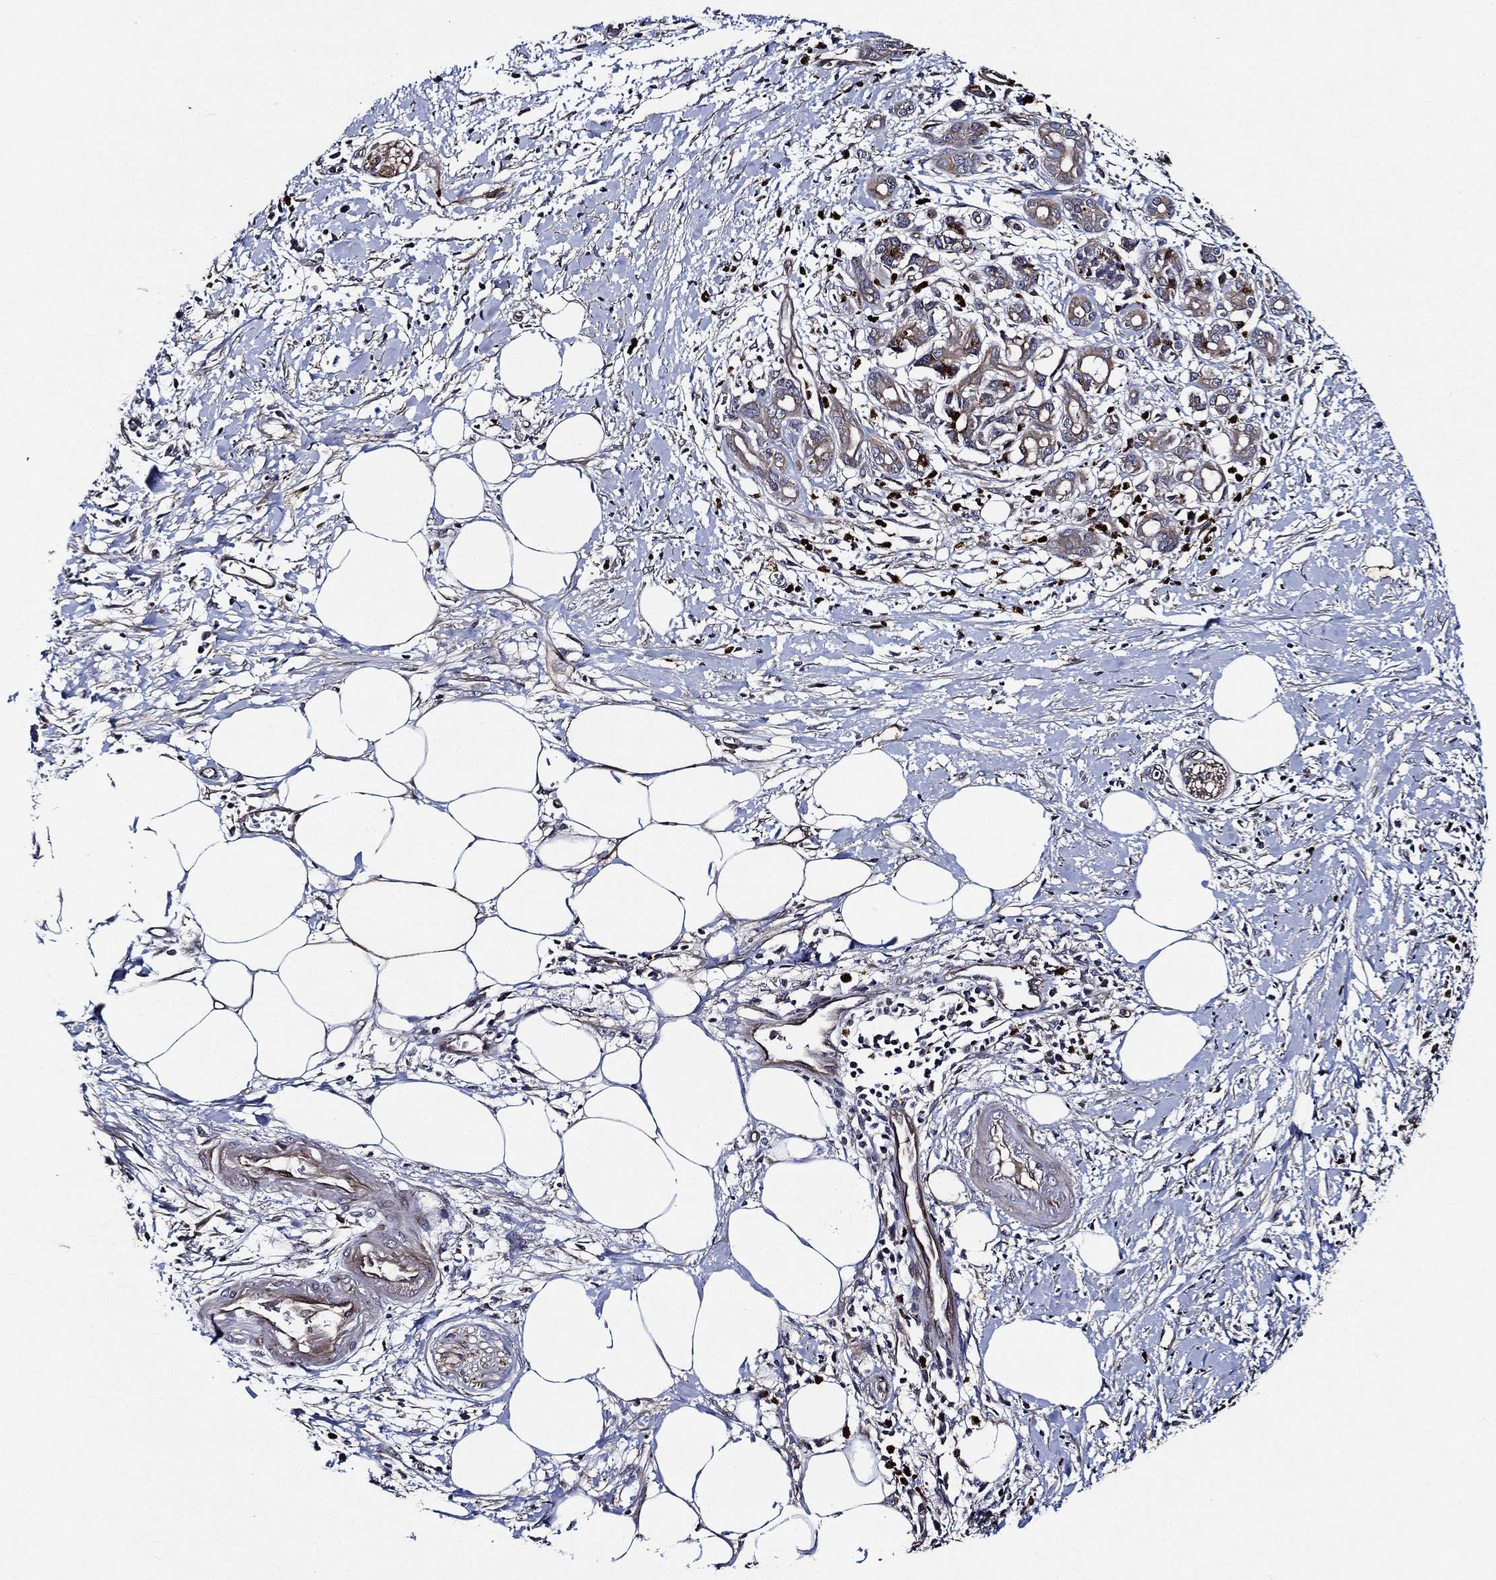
{"staining": {"intensity": "moderate", "quantity": "<25%", "location": "cytoplasmic/membranous"}, "tissue": "pancreatic cancer", "cell_type": "Tumor cells", "image_type": "cancer", "snomed": [{"axis": "morphology", "description": "Adenocarcinoma, NOS"}, {"axis": "topography", "description": "Pancreas"}], "caption": "Moderate cytoplasmic/membranous protein staining is identified in about <25% of tumor cells in pancreatic cancer.", "gene": "KIF20B", "patient": {"sex": "male", "age": 72}}